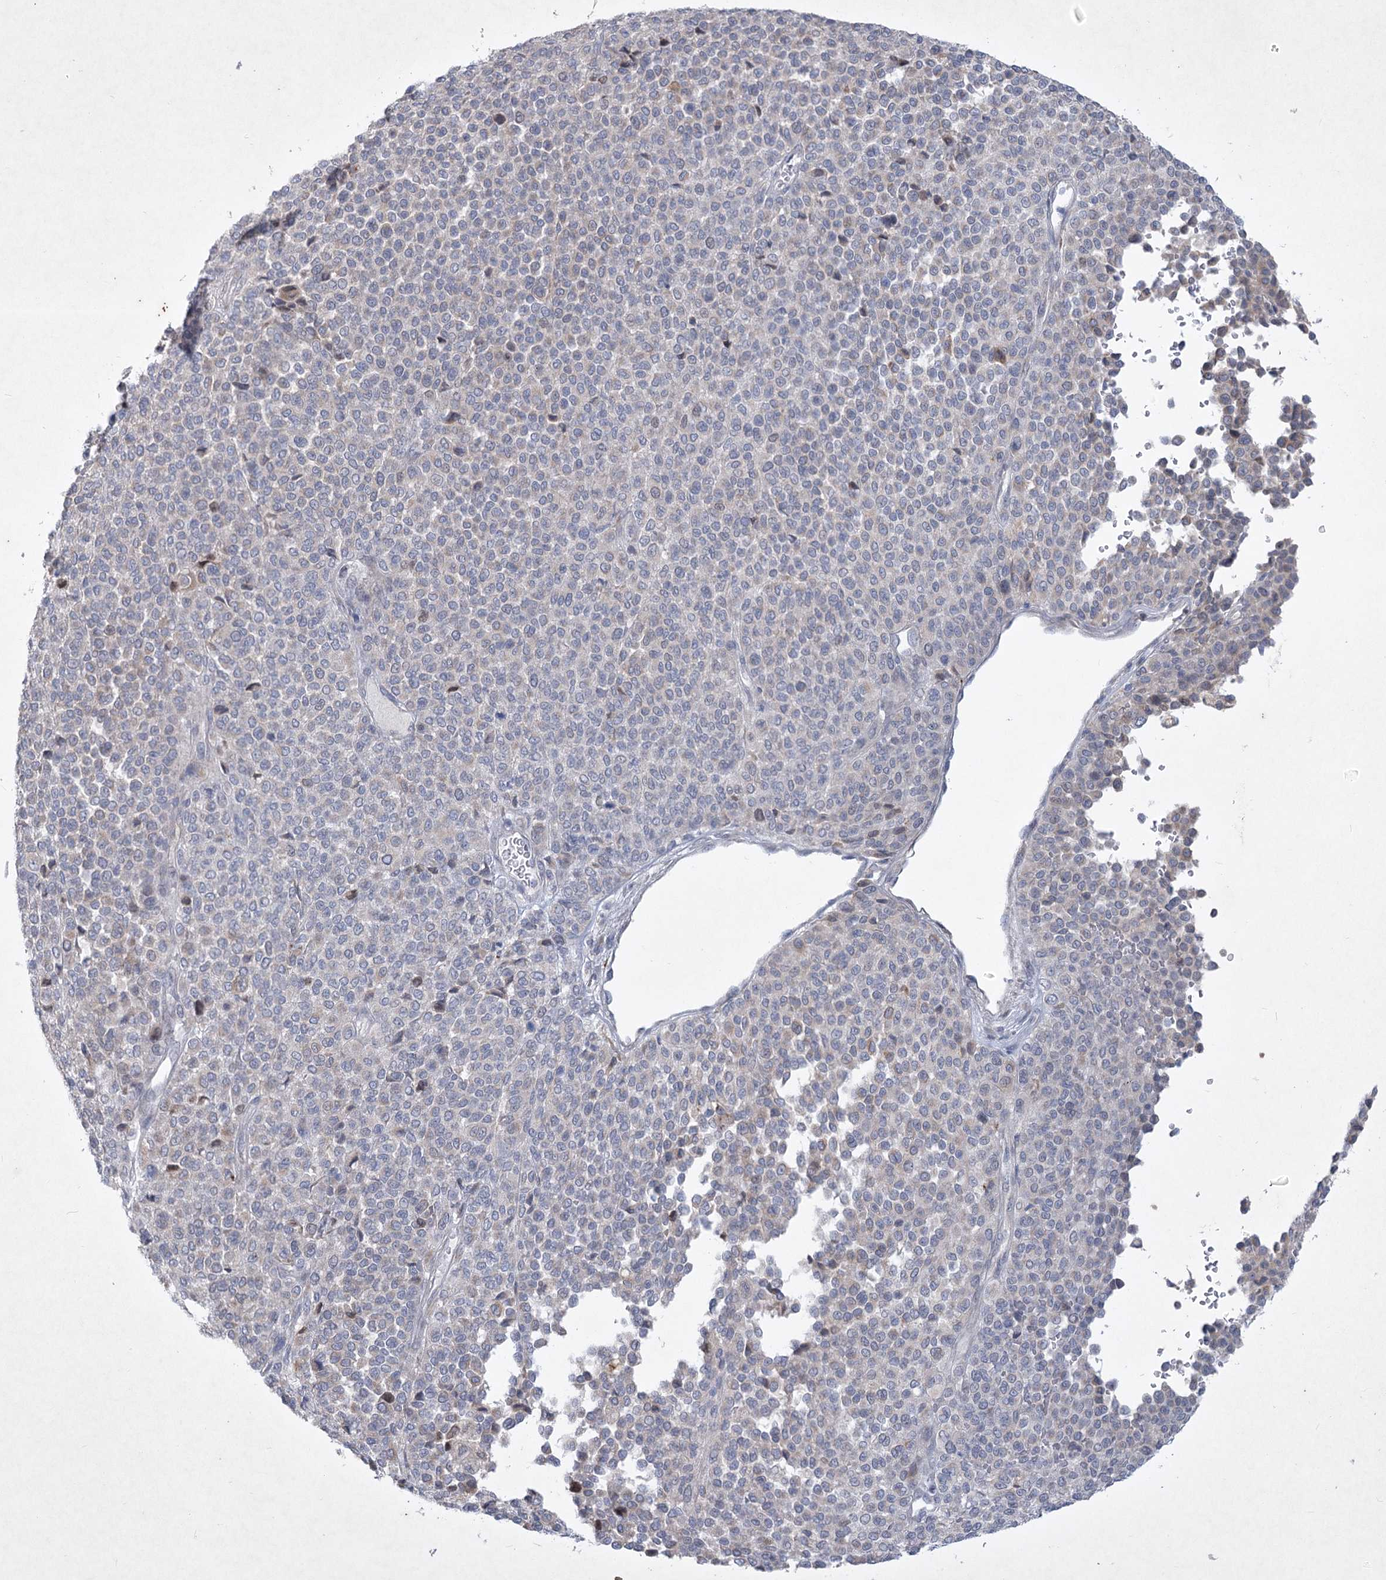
{"staining": {"intensity": "negative", "quantity": "none", "location": "none"}, "tissue": "melanoma", "cell_type": "Tumor cells", "image_type": "cancer", "snomed": [{"axis": "morphology", "description": "Malignant melanoma, Metastatic site"}, {"axis": "topography", "description": "Pancreas"}], "caption": "A high-resolution image shows immunohistochemistry staining of malignant melanoma (metastatic site), which shows no significant expression in tumor cells.", "gene": "PLA2G12A", "patient": {"sex": "female", "age": 30}}